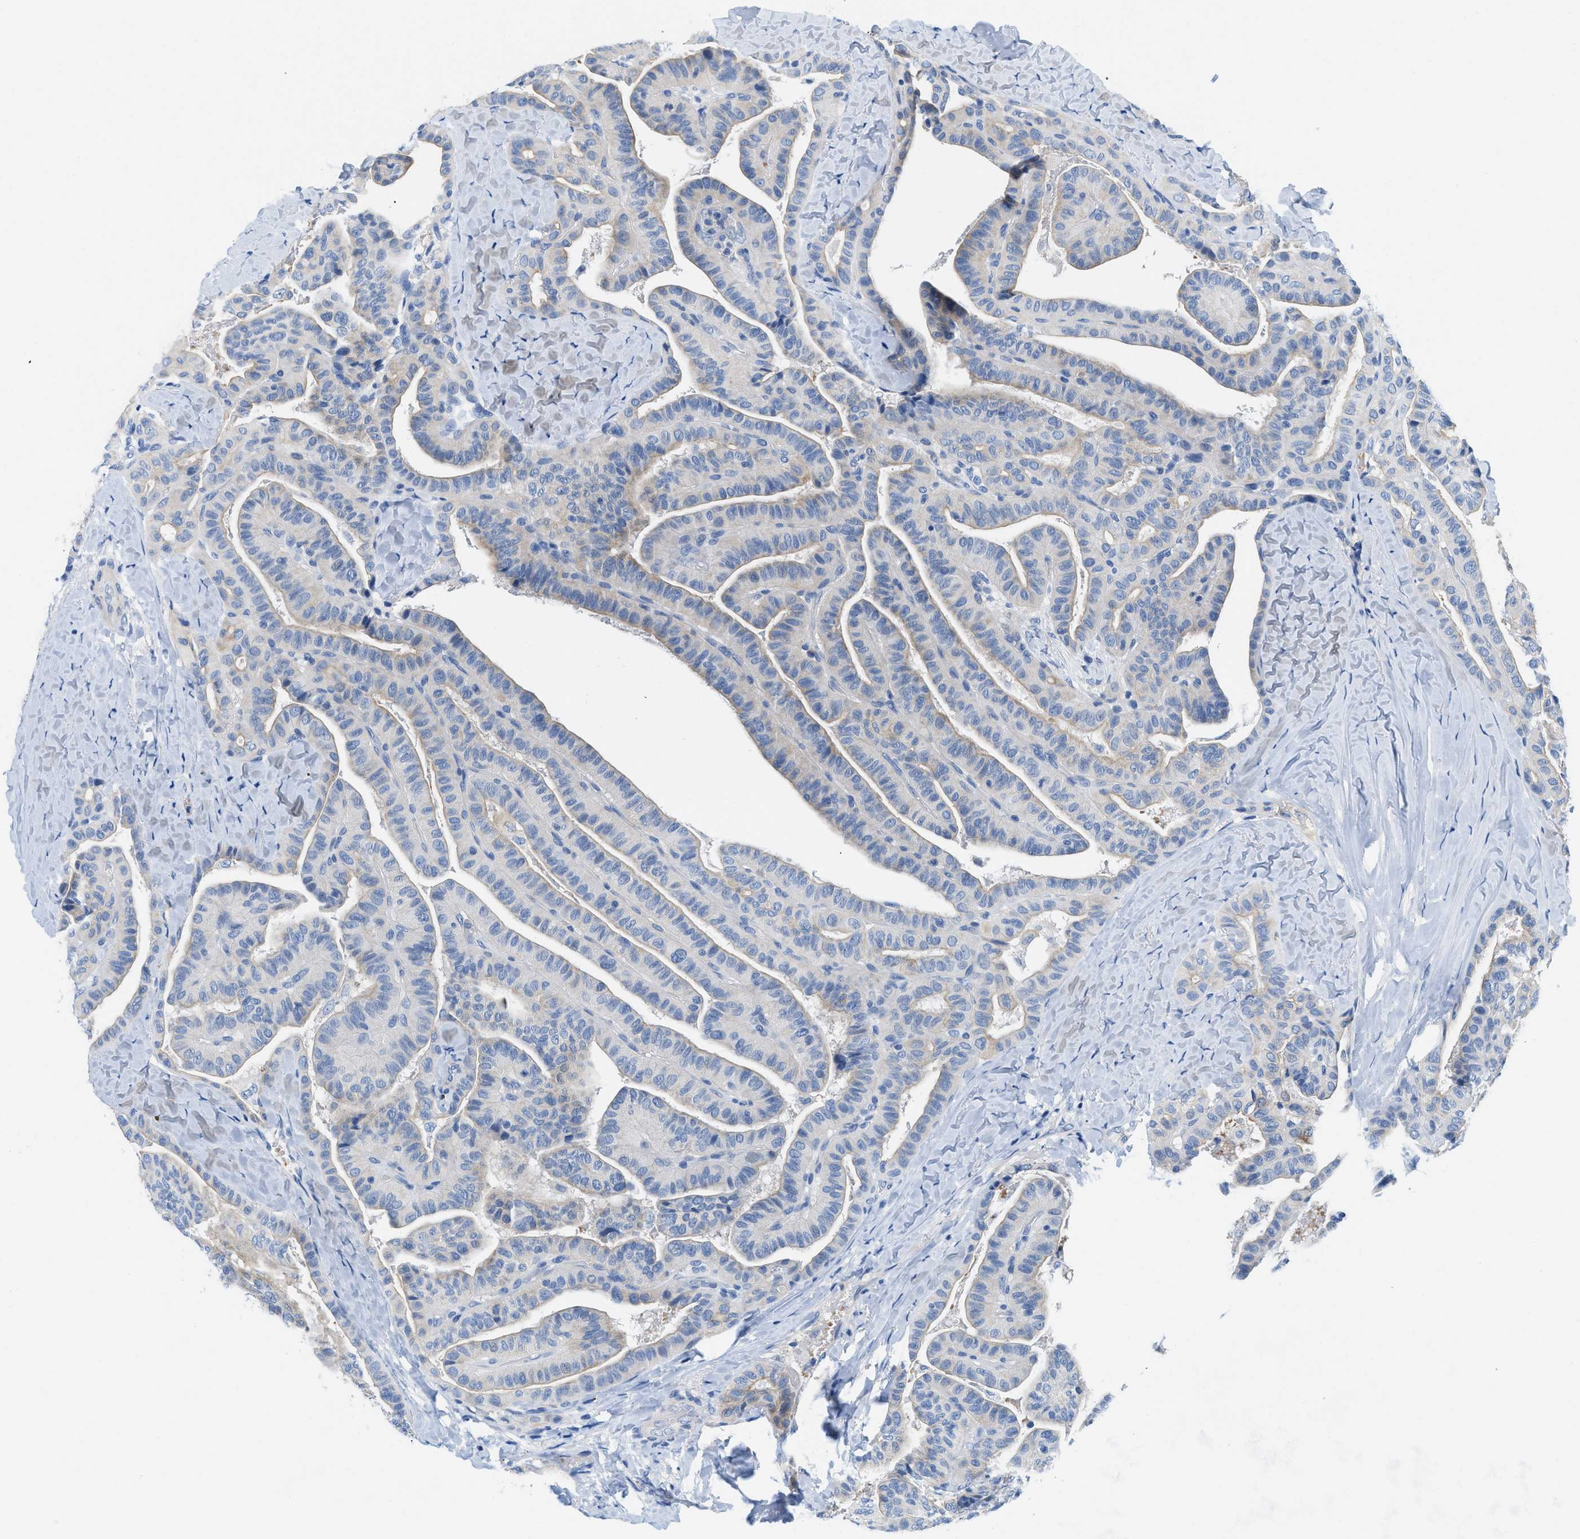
{"staining": {"intensity": "weak", "quantity": "<25%", "location": "cytoplasmic/membranous"}, "tissue": "thyroid cancer", "cell_type": "Tumor cells", "image_type": "cancer", "snomed": [{"axis": "morphology", "description": "Papillary adenocarcinoma, NOS"}, {"axis": "topography", "description": "Thyroid gland"}], "caption": "The micrograph reveals no significant staining in tumor cells of papillary adenocarcinoma (thyroid).", "gene": "BPGM", "patient": {"sex": "male", "age": 77}}